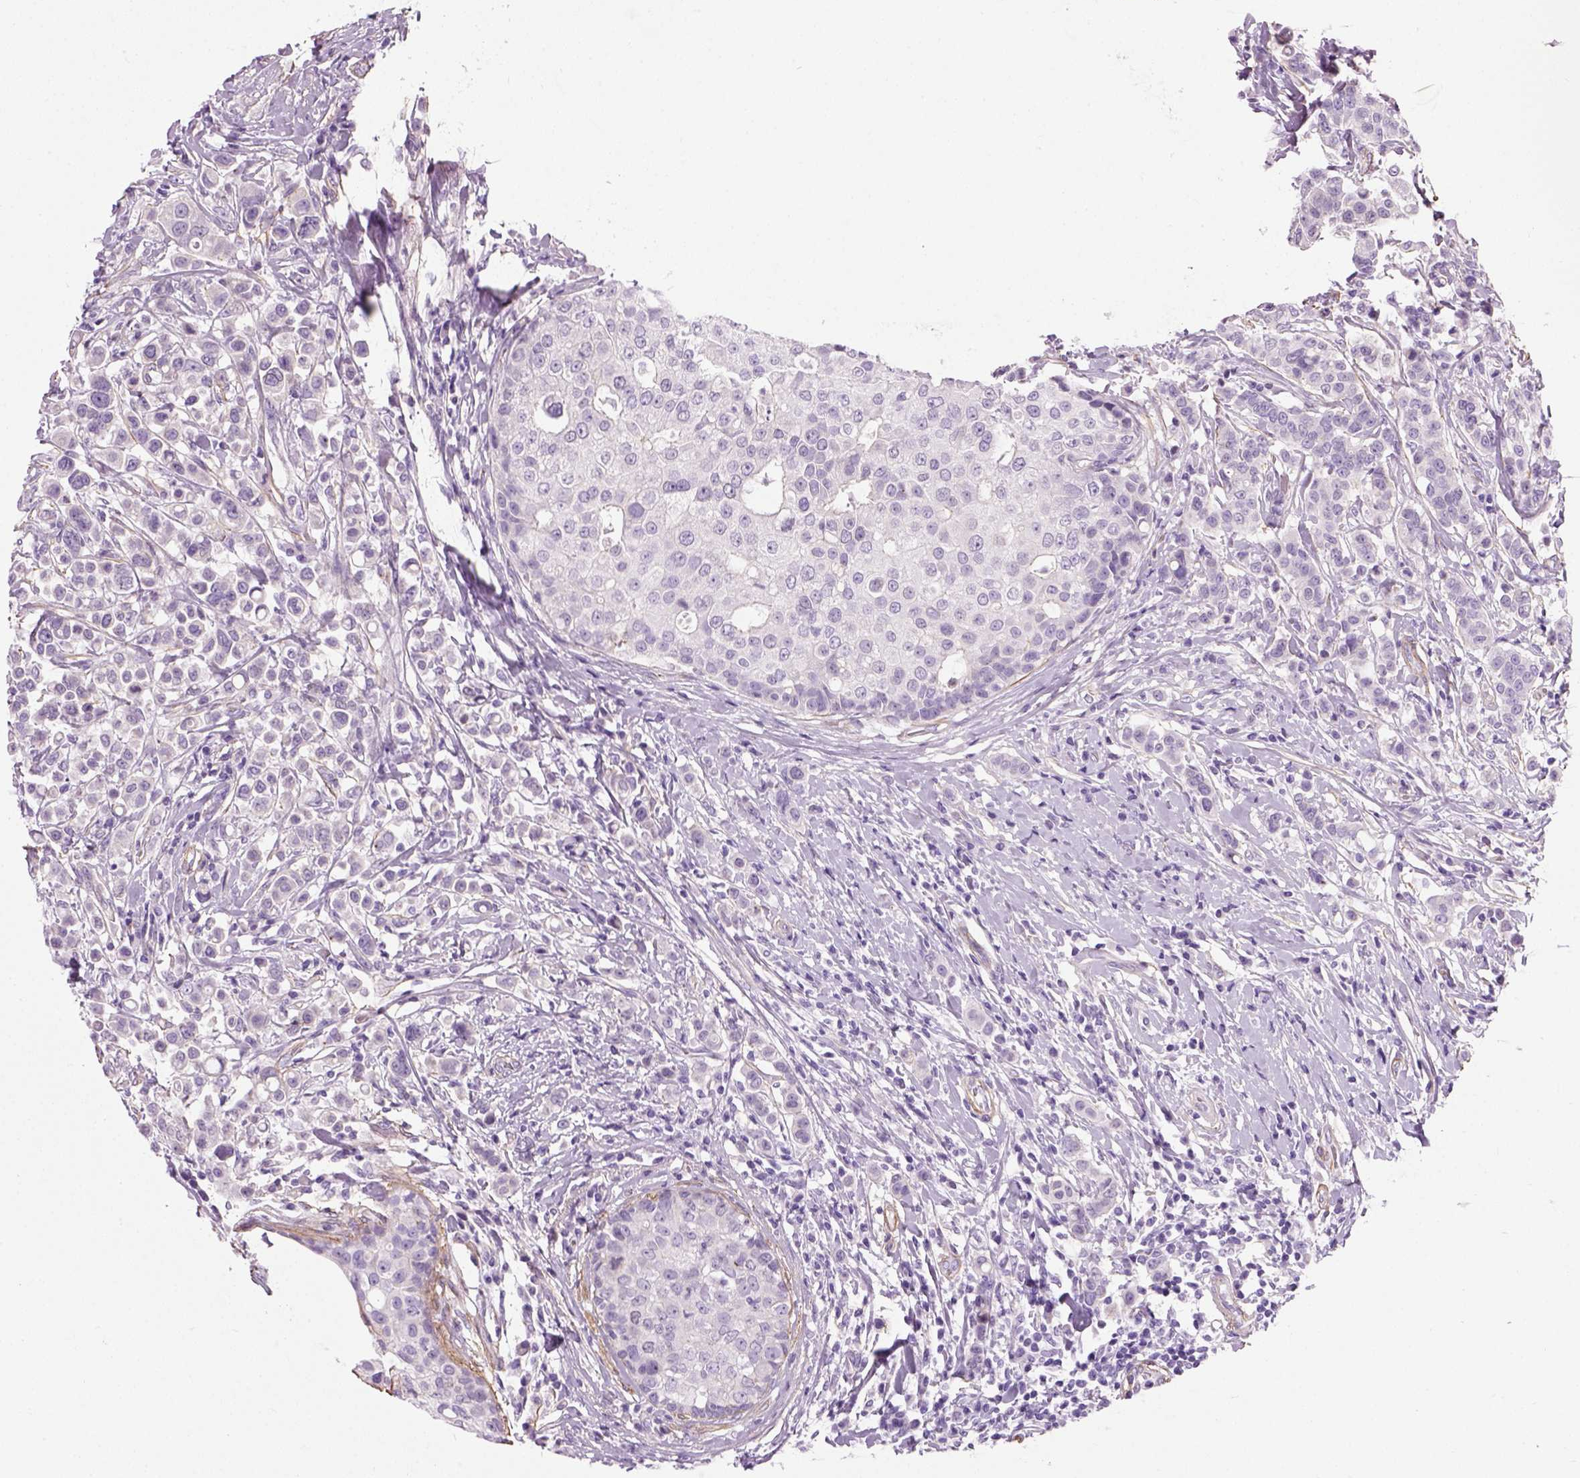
{"staining": {"intensity": "negative", "quantity": "none", "location": "none"}, "tissue": "breast cancer", "cell_type": "Tumor cells", "image_type": "cancer", "snomed": [{"axis": "morphology", "description": "Duct carcinoma"}, {"axis": "topography", "description": "Breast"}], "caption": "A high-resolution histopathology image shows IHC staining of breast cancer, which shows no significant positivity in tumor cells.", "gene": "FAM161A", "patient": {"sex": "female", "age": 27}}